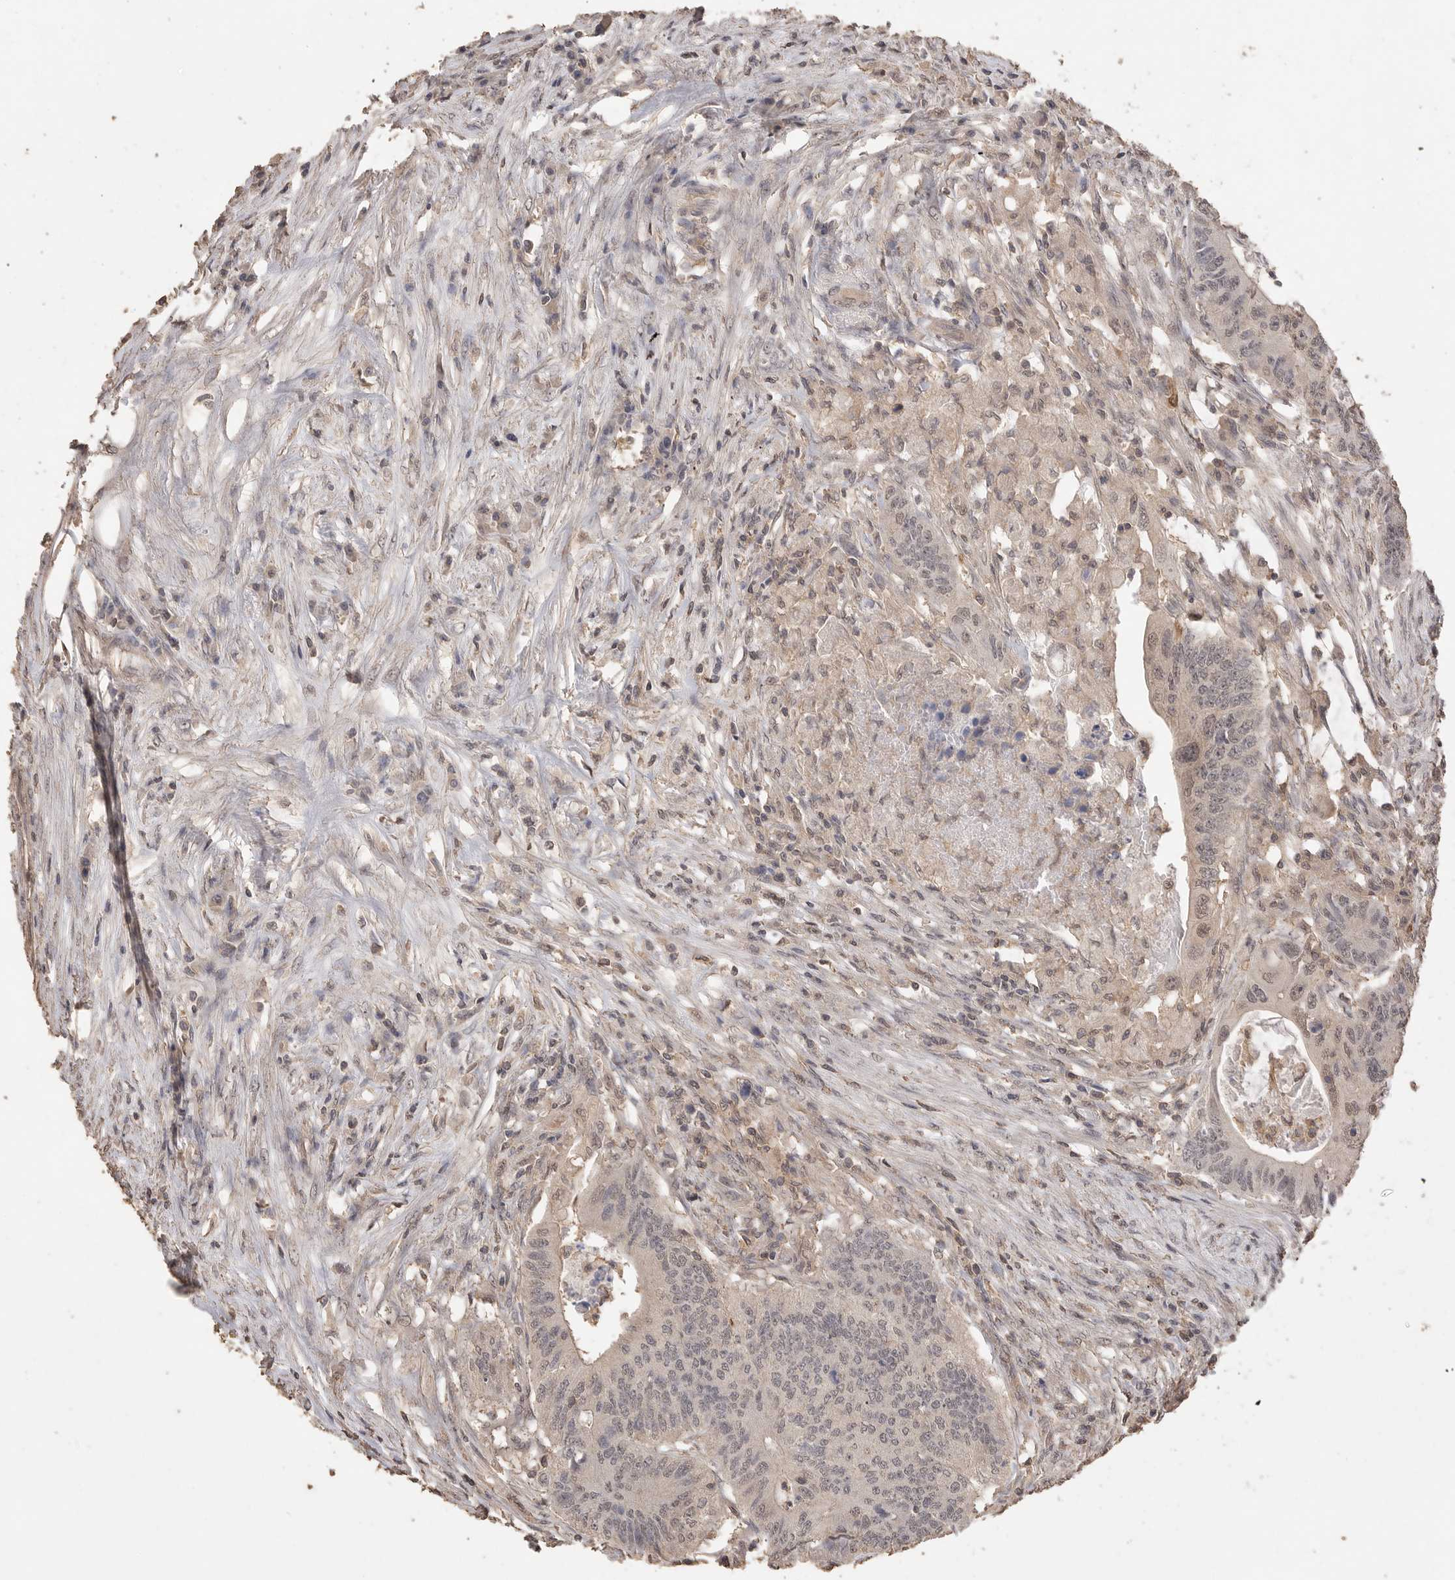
{"staining": {"intensity": "weak", "quantity": "<25%", "location": "nuclear"}, "tissue": "colorectal cancer", "cell_type": "Tumor cells", "image_type": "cancer", "snomed": [{"axis": "morphology", "description": "Adenocarcinoma, NOS"}, {"axis": "topography", "description": "Colon"}], "caption": "This photomicrograph is of colorectal cancer stained with IHC to label a protein in brown with the nuclei are counter-stained blue. There is no staining in tumor cells.", "gene": "MAP2K1", "patient": {"sex": "male", "age": 71}}